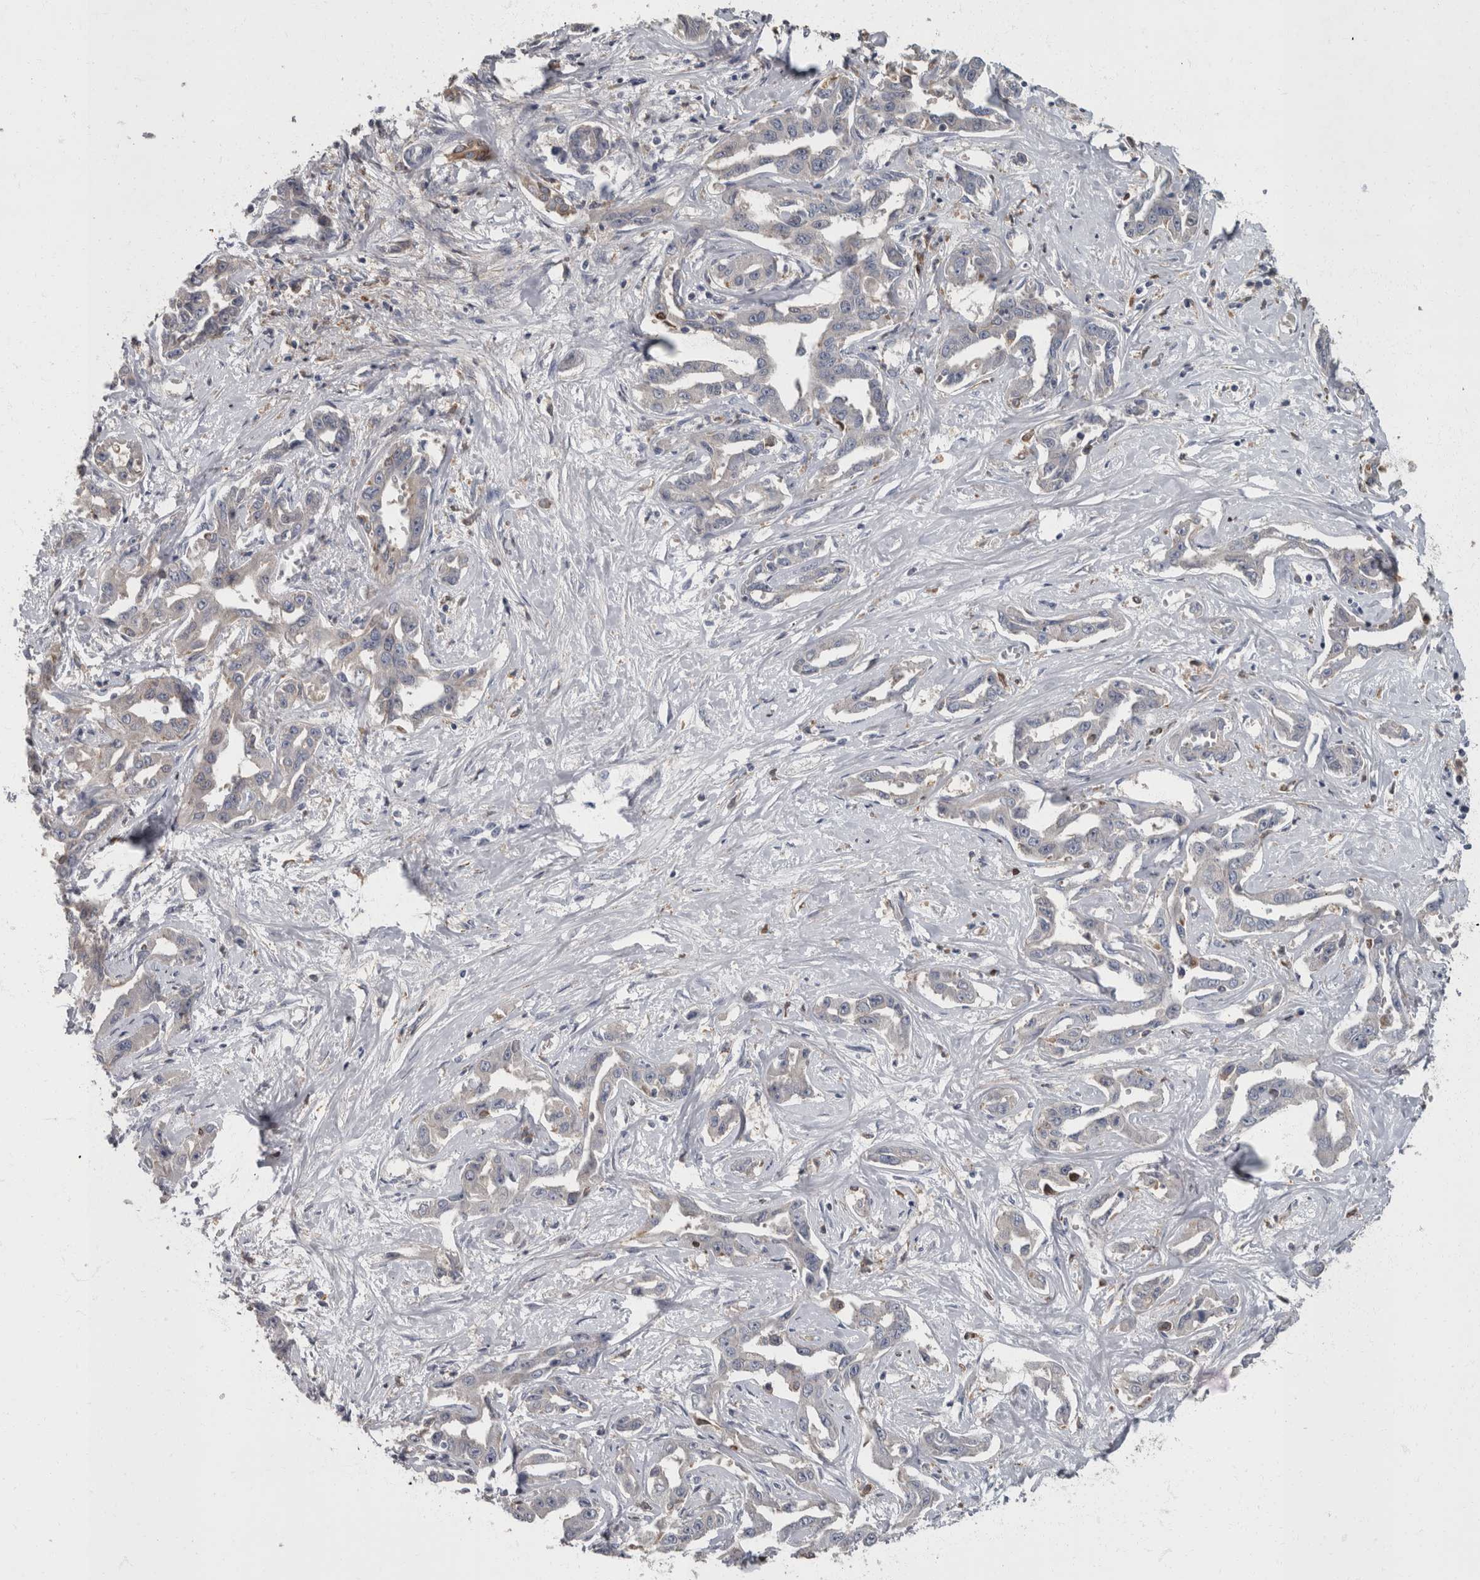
{"staining": {"intensity": "negative", "quantity": "none", "location": "none"}, "tissue": "liver cancer", "cell_type": "Tumor cells", "image_type": "cancer", "snomed": [{"axis": "morphology", "description": "Cholangiocarcinoma"}, {"axis": "topography", "description": "Liver"}], "caption": "A micrograph of human cholangiocarcinoma (liver) is negative for staining in tumor cells.", "gene": "PPP1R3C", "patient": {"sex": "male", "age": 59}}